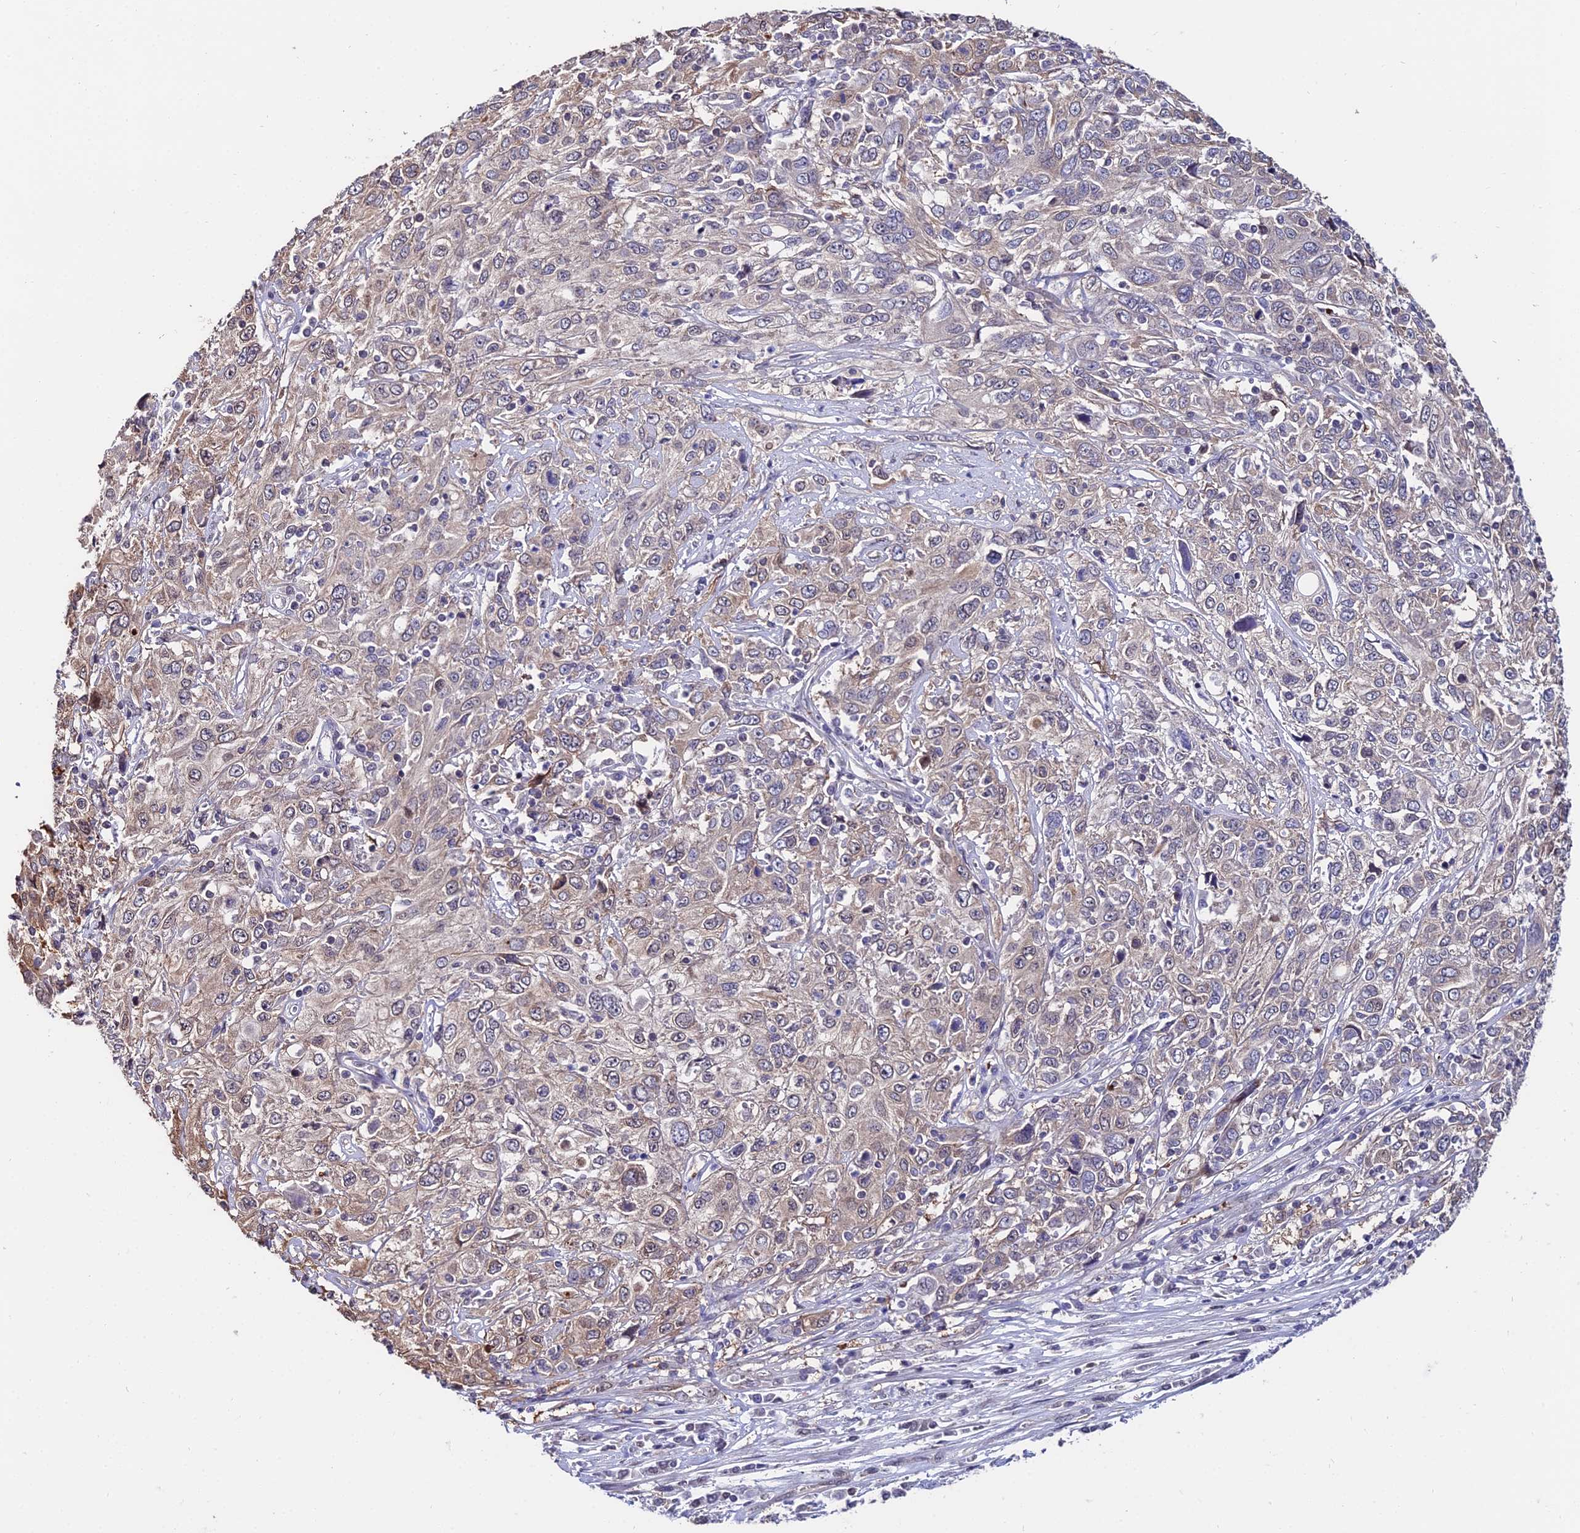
{"staining": {"intensity": "weak", "quantity": "25%-75%", "location": "cytoplasmic/membranous,nuclear"}, "tissue": "cervical cancer", "cell_type": "Tumor cells", "image_type": "cancer", "snomed": [{"axis": "morphology", "description": "Squamous cell carcinoma, NOS"}, {"axis": "topography", "description": "Cervix"}], "caption": "Immunohistochemistry staining of cervical cancer (squamous cell carcinoma), which demonstrates low levels of weak cytoplasmic/membranous and nuclear staining in approximately 25%-75% of tumor cells indicating weak cytoplasmic/membranous and nuclear protein positivity. The staining was performed using DAB (3,3'-diaminobenzidine) (brown) for protein detection and nuclei were counterstained in hematoxylin (blue).", "gene": "INPP4A", "patient": {"sex": "female", "age": 46}}